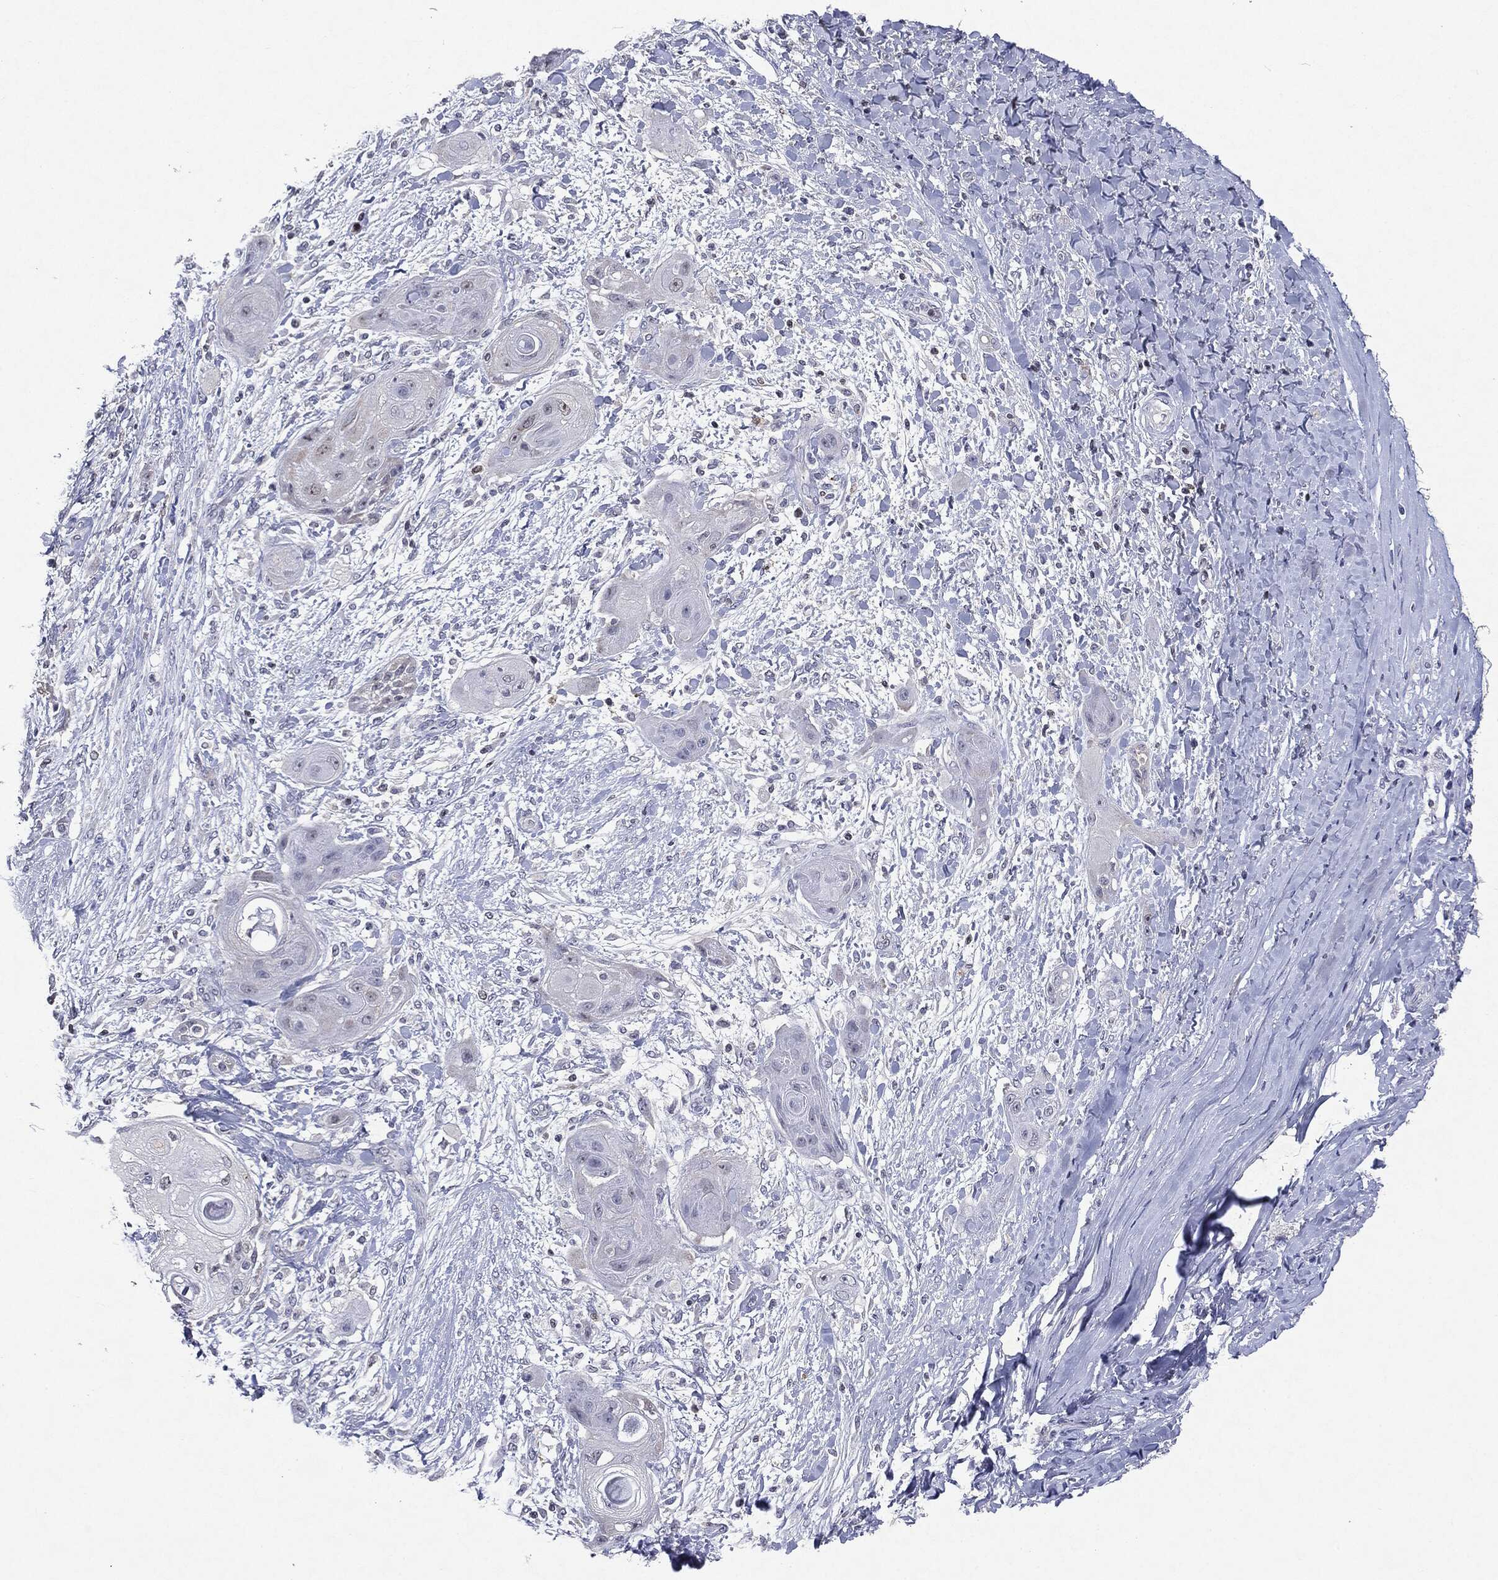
{"staining": {"intensity": "negative", "quantity": "none", "location": "none"}, "tissue": "skin cancer", "cell_type": "Tumor cells", "image_type": "cancer", "snomed": [{"axis": "morphology", "description": "Squamous cell carcinoma, NOS"}, {"axis": "topography", "description": "Skin"}], "caption": "This is an immunohistochemistry (IHC) photomicrograph of squamous cell carcinoma (skin). There is no staining in tumor cells.", "gene": "KIF2C", "patient": {"sex": "male", "age": 62}}